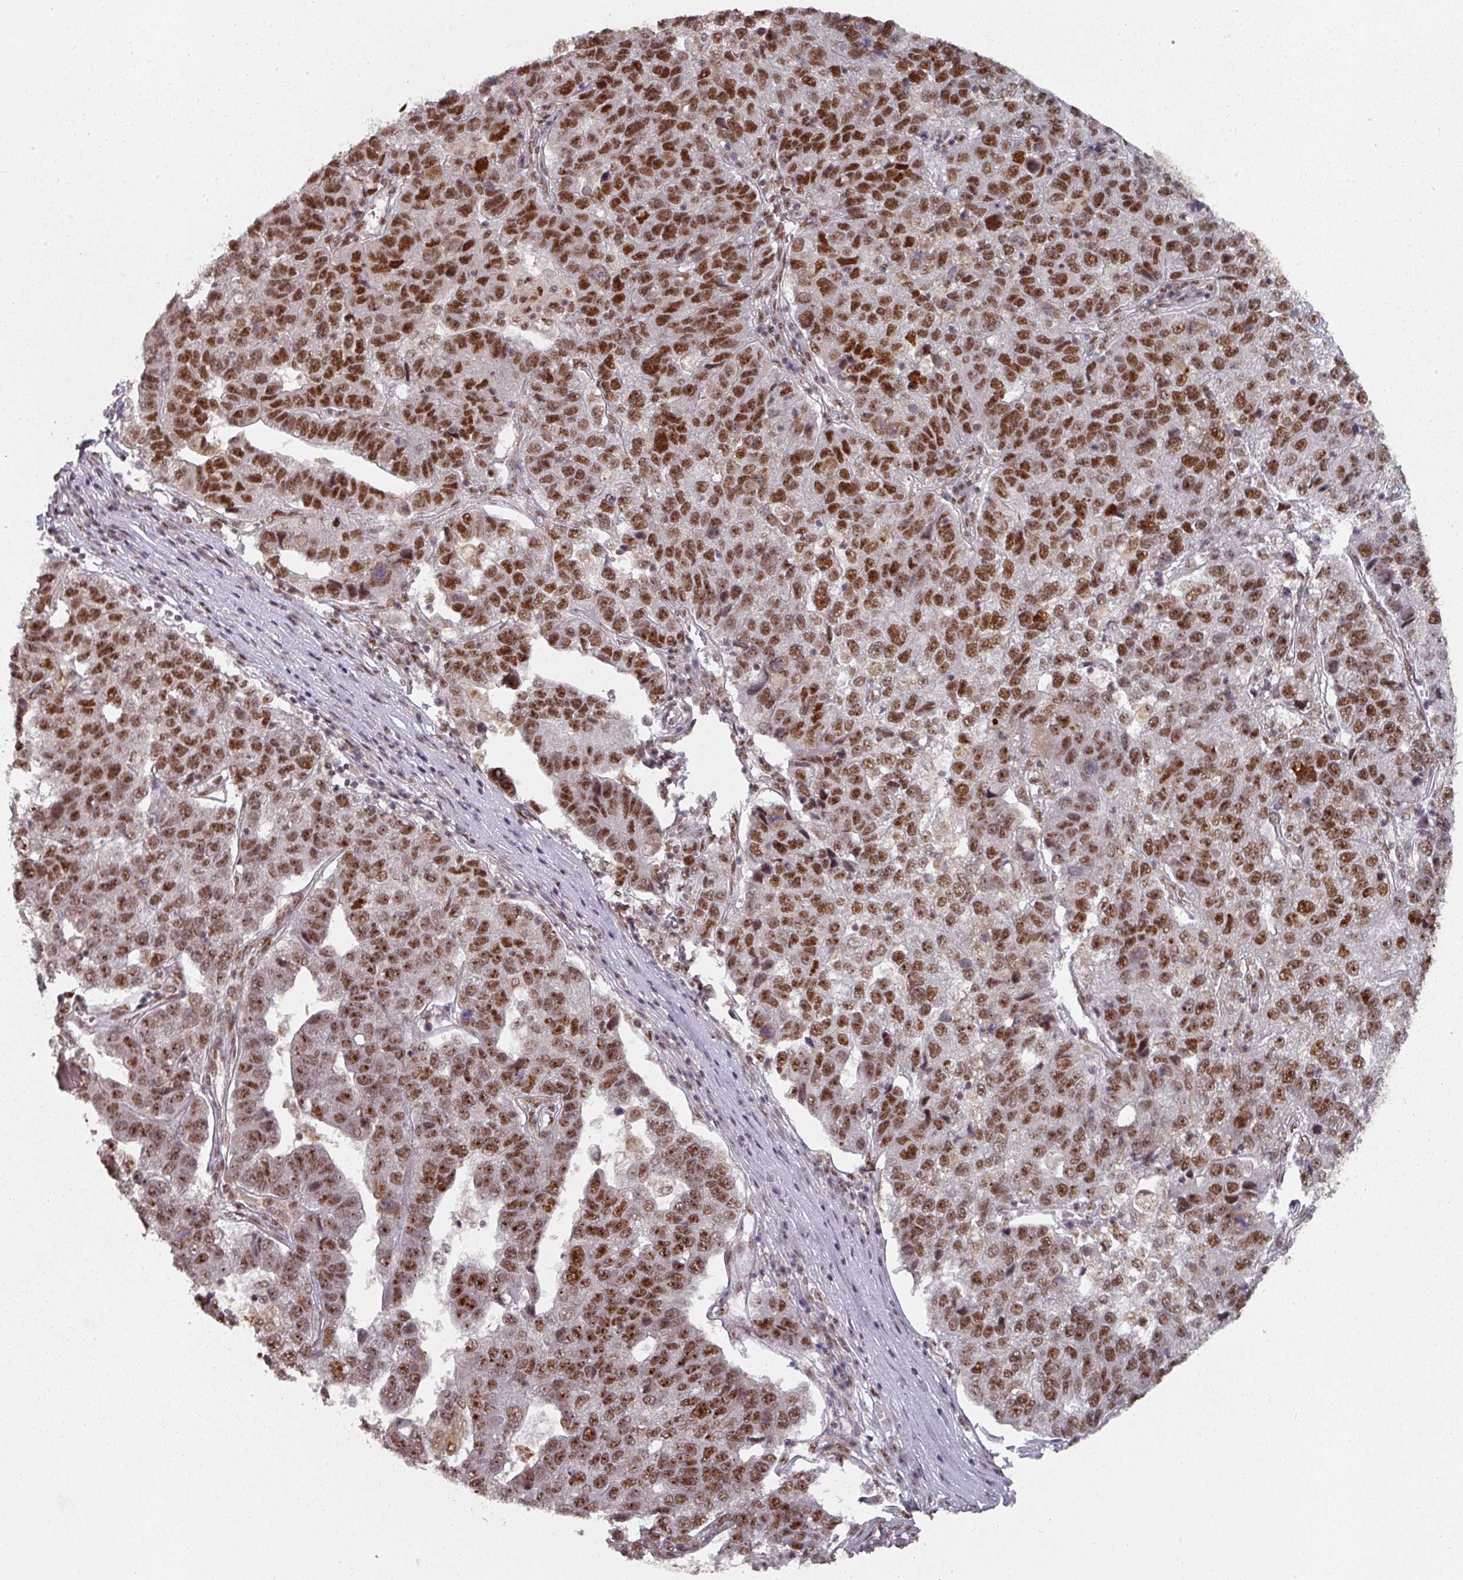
{"staining": {"intensity": "moderate", "quantity": ">75%", "location": "nuclear"}, "tissue": "pancreatic cancer", "cell_type": "Tumor cells", "image_type": "cancer", "snomed": [{"axis": "morphology", "description": "Adenocarcinoma, NOS"}, {"axis": "topography", "description": "Pancreas"}], "caption": "A brown stain shows moderate nuclear positivity of a protein in human pancreatic cancer tumor cells.", "gene": "MEPCE", "patient": {"sex": "female", "age": 61}}